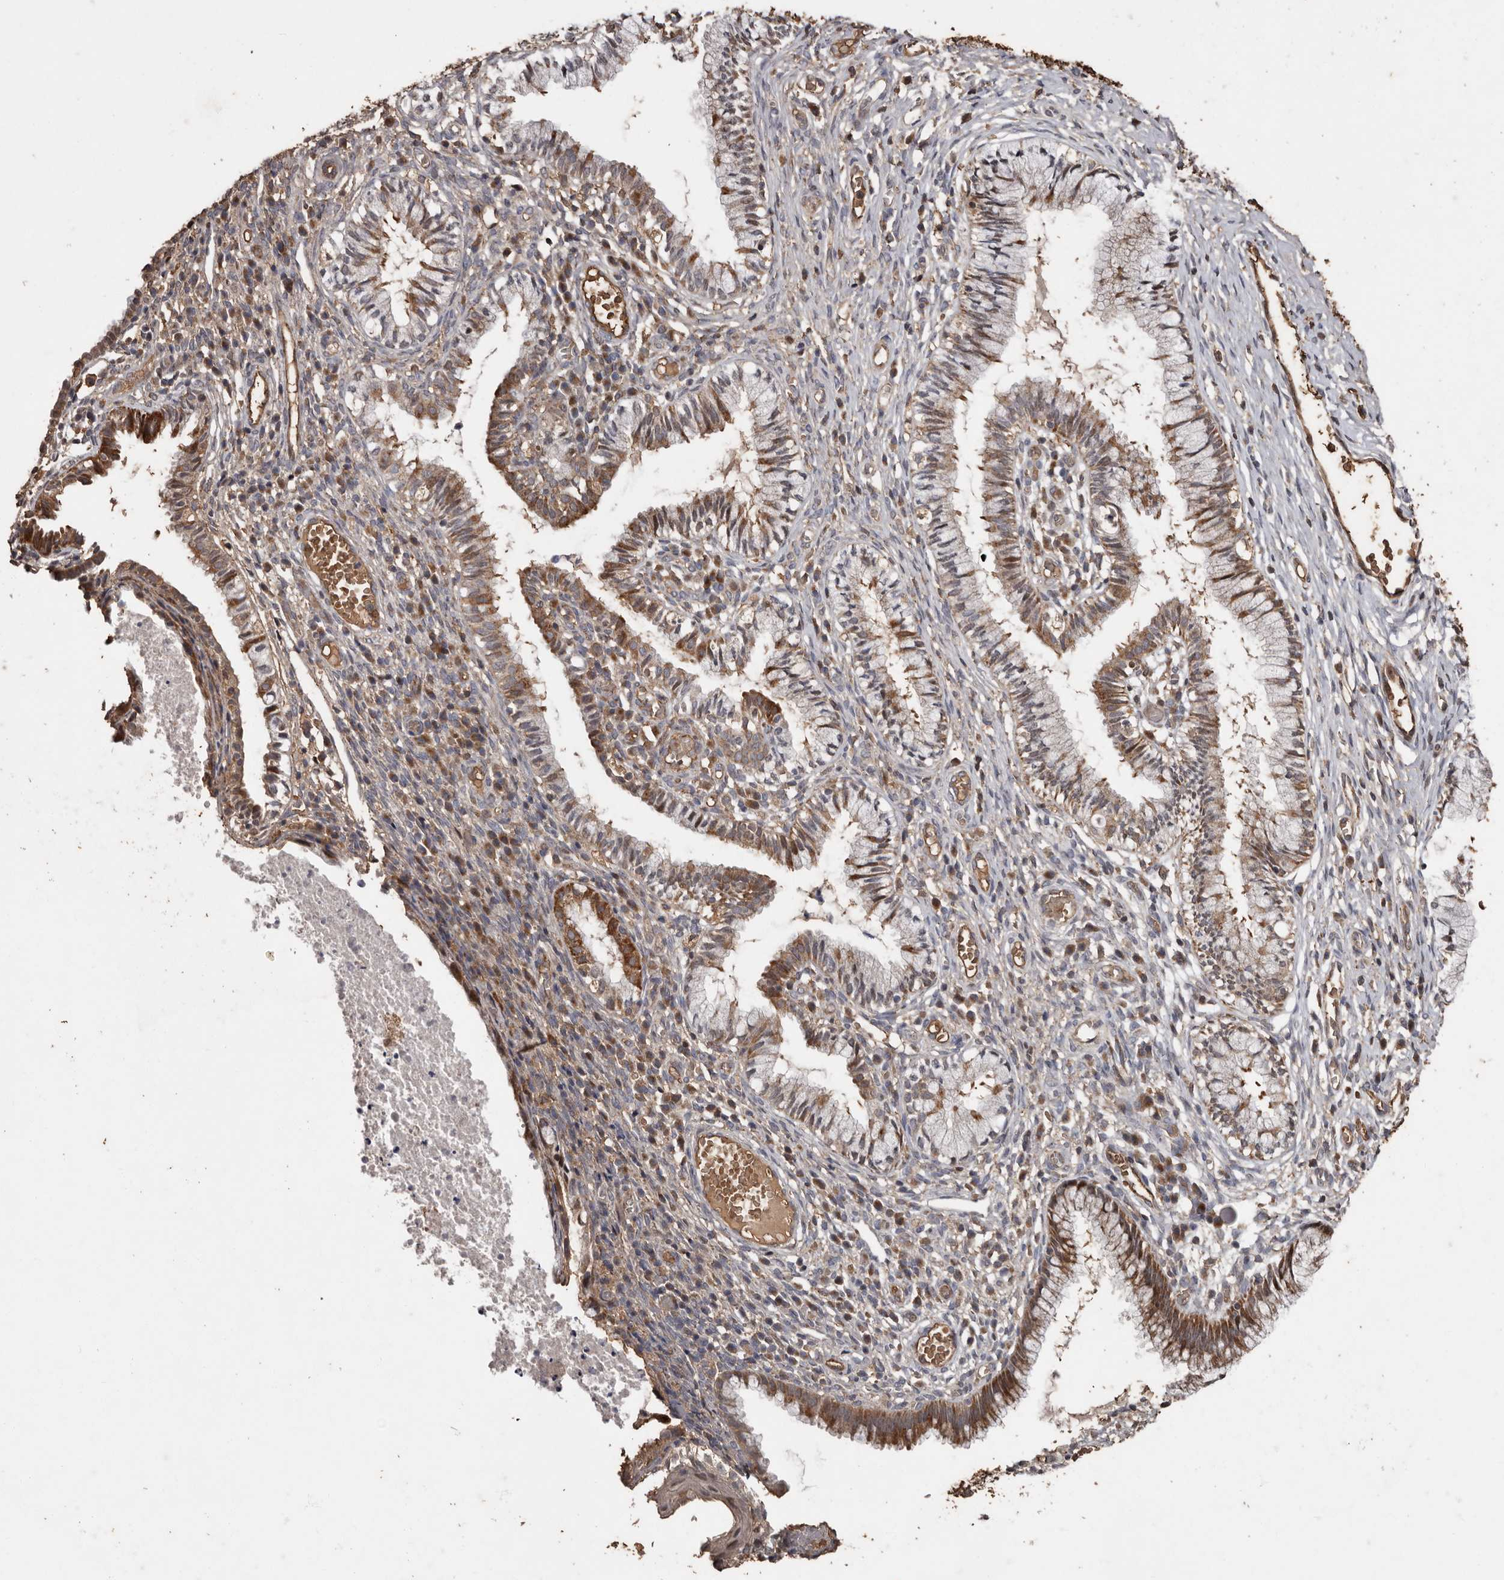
{"staining": {"intensity": "moderate", "quantity": ">75%", "location": "cytoplasmic/membranous"}, "tissue": "cervix", "cell_type": "Glandular cells", "image_type": "normal", "snomed": [{"axis": "morphology", "description": "Normal tissue, NOS"}, {"axis": "topography", "description": "Cervix"}], "caption": "Immunohistochemistry (IHC) micrograph of unremarkable human cervix stained for a protein (brown), which exhibits medium levels of moderate cytoplasmic/membranous expression in approximately >75% of glandular cells.", "gene": "RANBP17", "patient": {"sex": "female", "age": 27}}